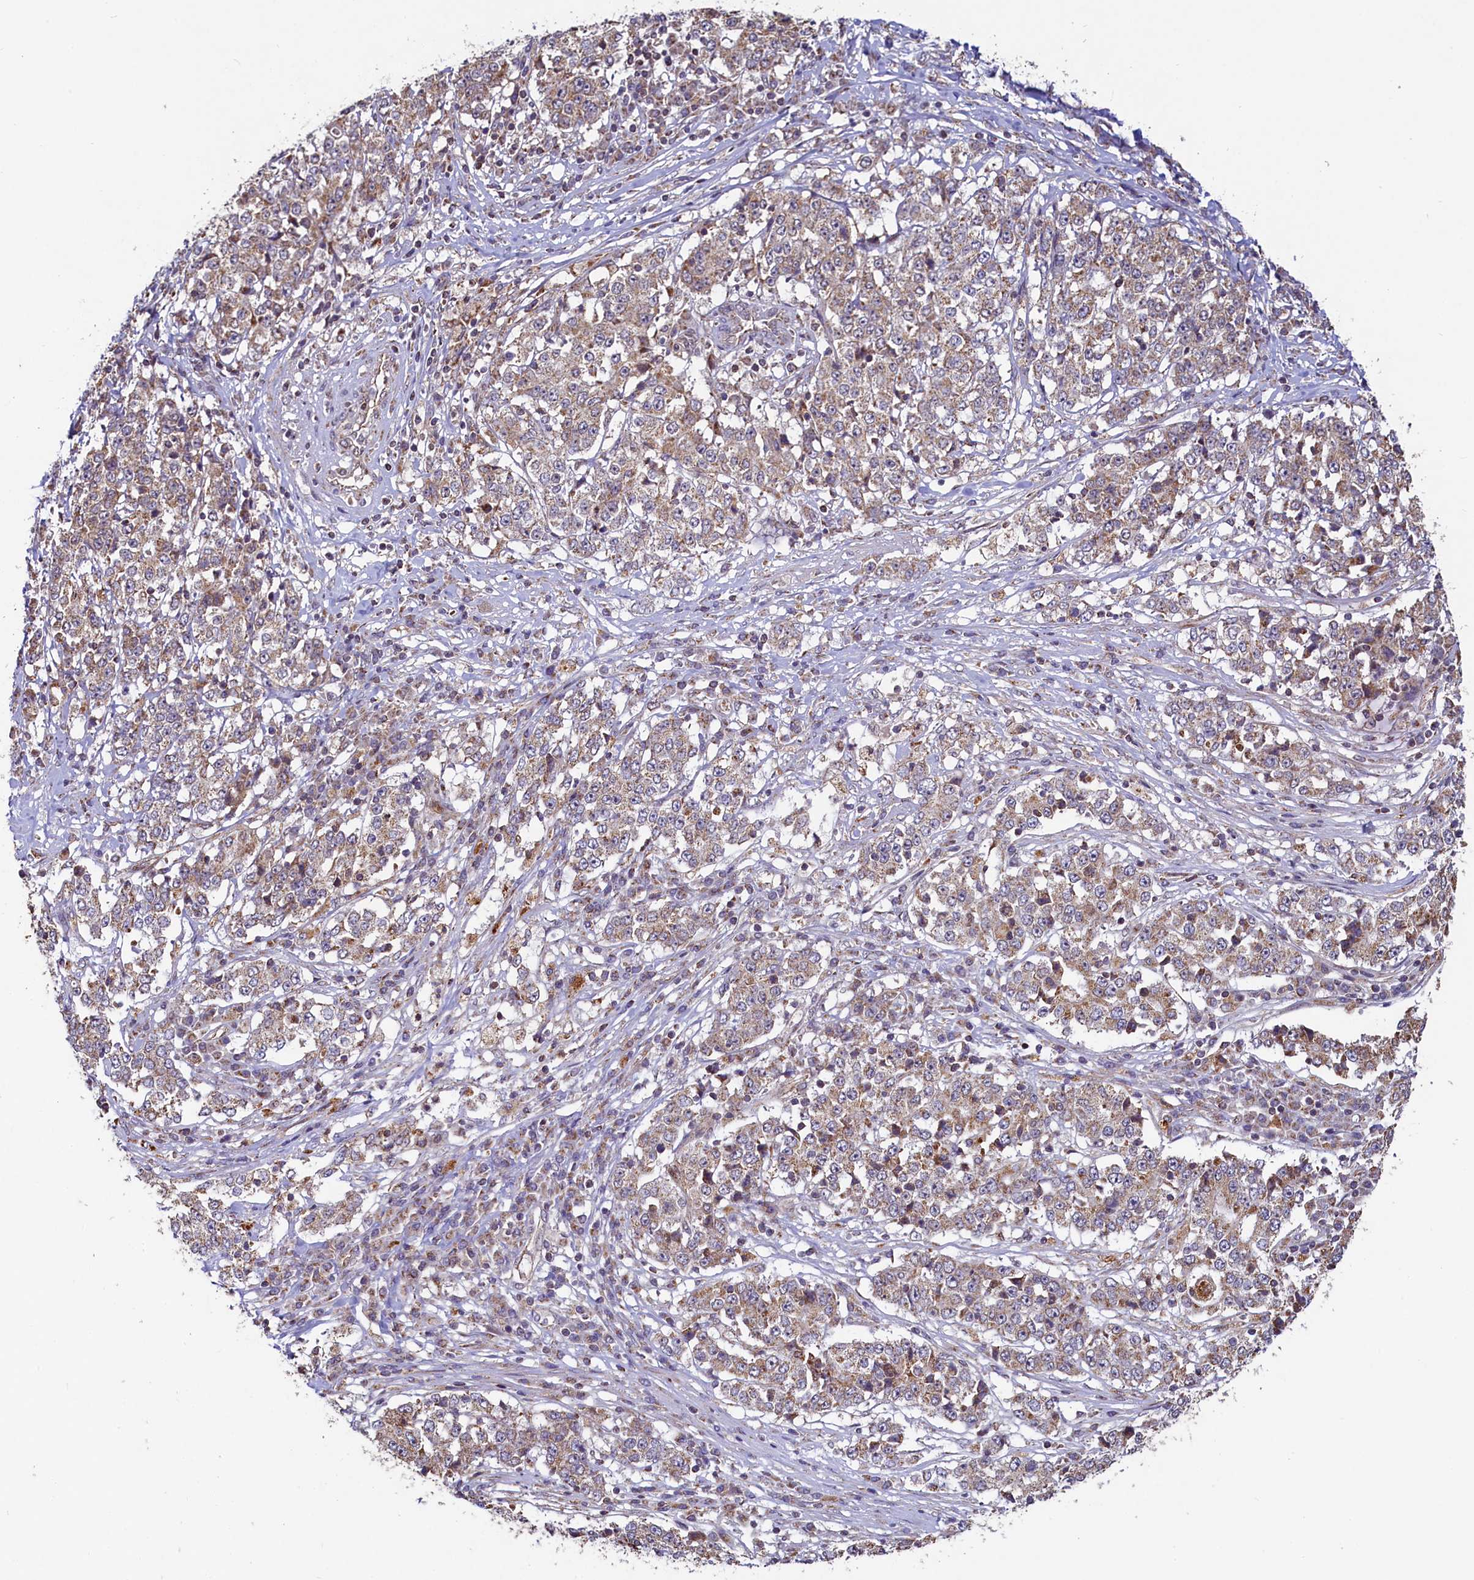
{"staining": {"intensity": "weak", "quantity": ">75%", "location": "cytoplasmic/membranous"}, "tissue": "stomach cancer", "cell_type": "Tumor cells", "image_type": "cancer", "snomed": [{"axis": "morphology", "description": "Adenocarcinoma, NOS"}, {"axis": "topography", "description": "Stomach"}], "caption": "High-magnification brightfield microscopy of stomach cancer stained with DAB (3,3'-diaminobenzidine) (brown) and counterstained with hematoxylin (blue). tumor cells exhibit weak cytoplasmic/membranous expression is present in approximately>75% of cells.", "gene": "ZNF577", "patient": {"sex": "male", "age": 59}}